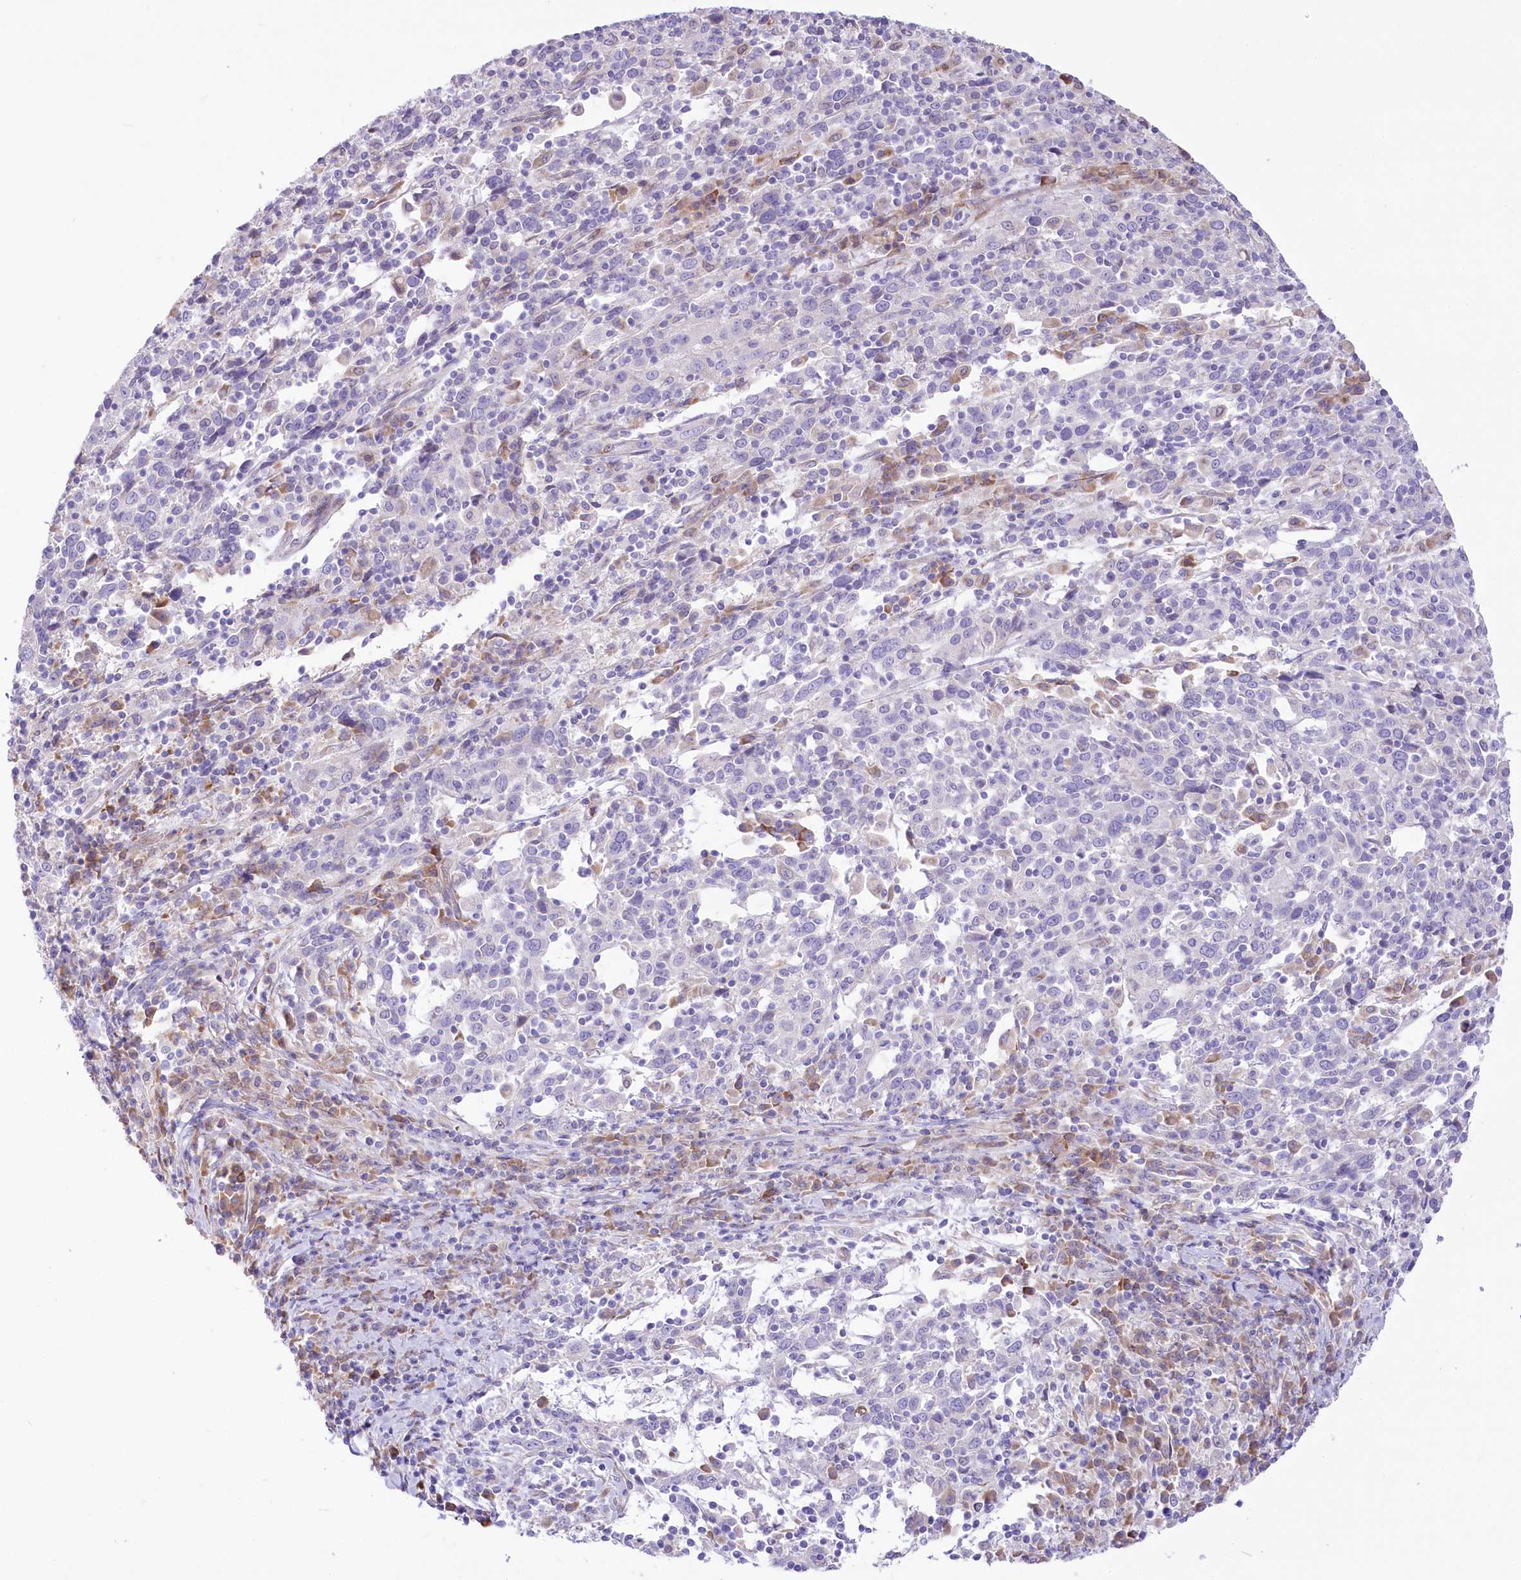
{"staining": {"intensity": "negative", "quantity": "none", "location": "none"}, "tissue": "cervical cancer", "cell_type": "Tumor cells", "image_type": "cancer", "snomed": [{"axis": "morphology", "description": "Squamous cell carcinoma, NOS"}, {"axis": "topography", "description": "Cervix"}], "caption": "Tumor cells are negative for brown protein staining in cervical cancer.", "gene": "STT3B", "patient": {"sex": "female", "age": 46}}